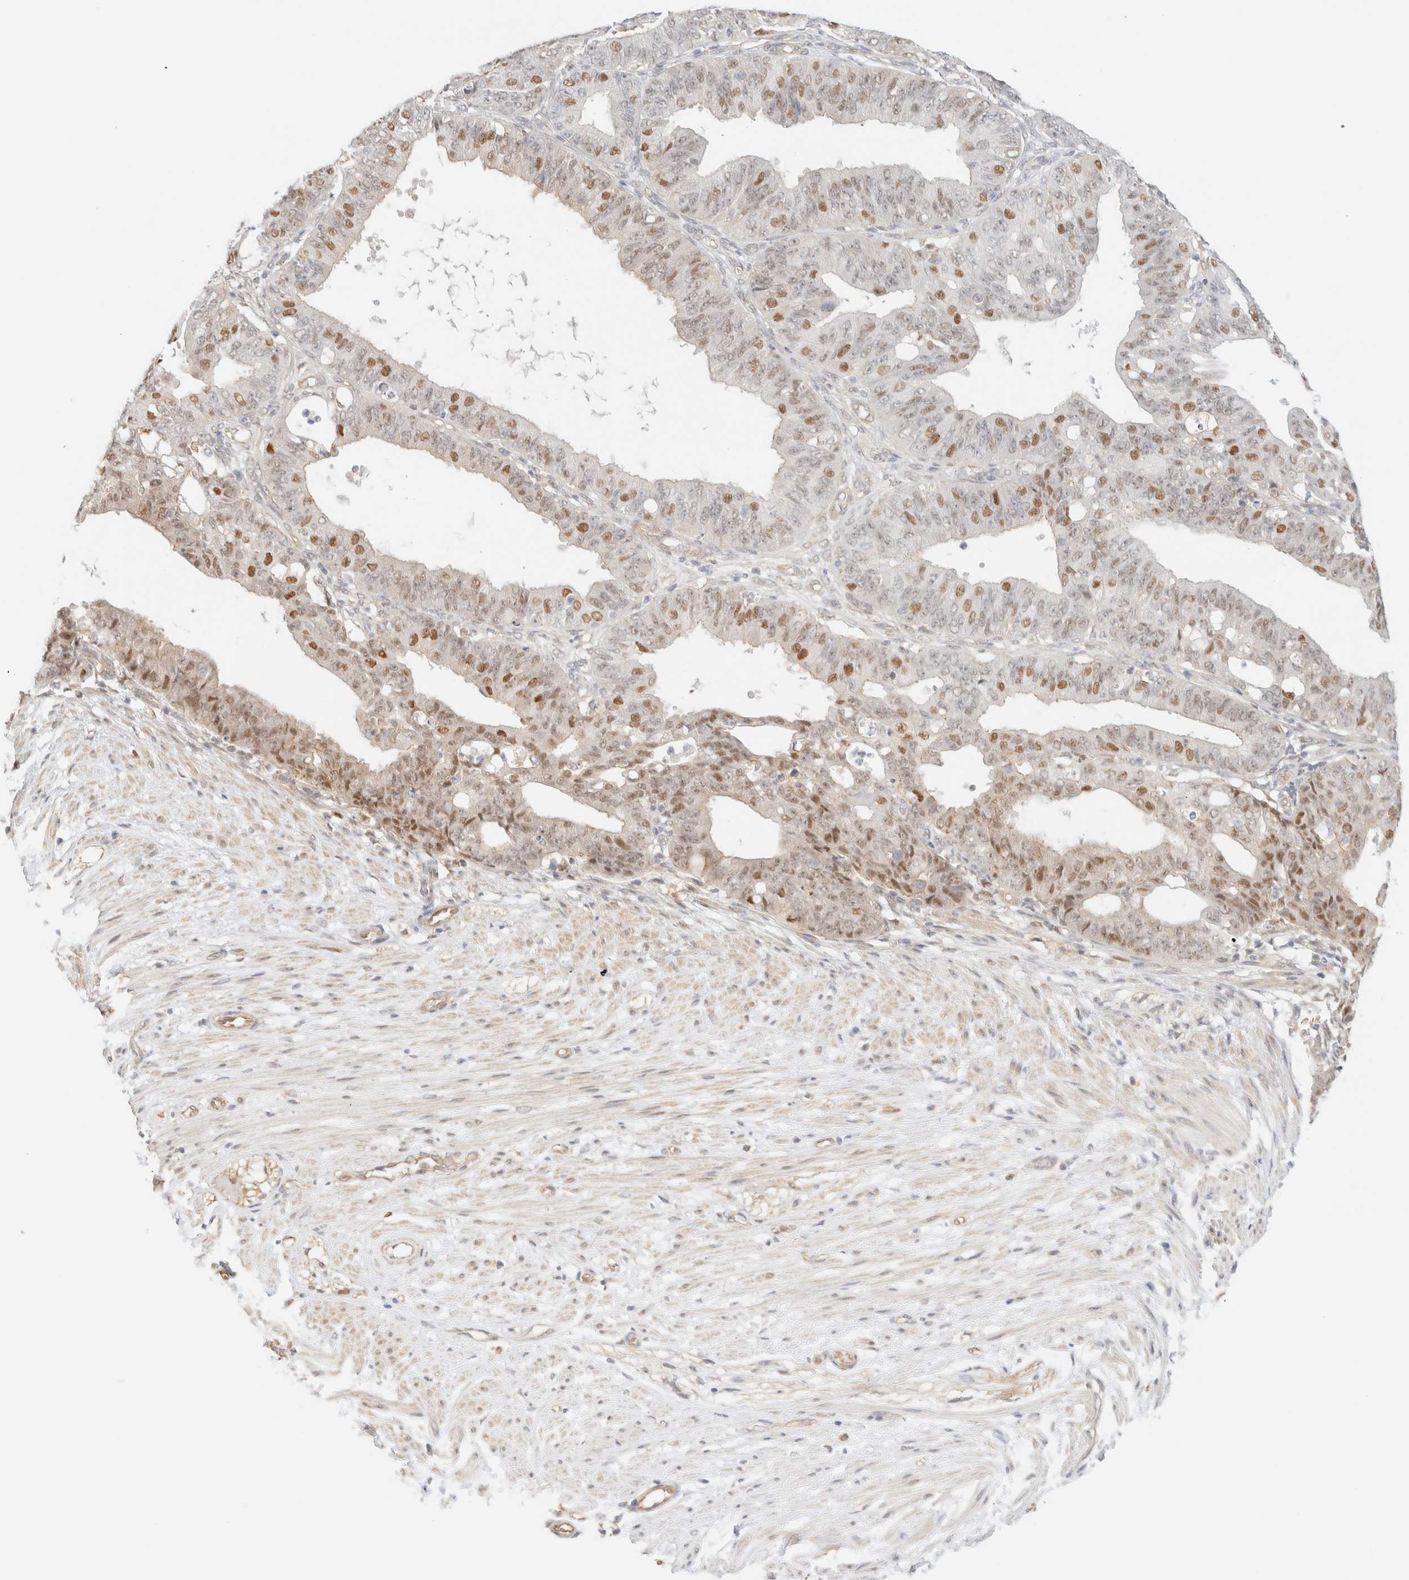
{"staining": {"intensity": "moderate", "quantity": "25%-75%", "location": "nuclear"}, "tissue": "ovarian cancer", "cell_type": "Tumor cells", "image_type": "cancer", "snomed": [{"axis": "morphology", "description": "Carcinoma, endometroid"}, {"axis": "topography", "description": "Ovary"}], "caption": "This is a photomicrograph of IHC staining of endometroid carcinoma (ovarian), which shows moderate positivity in the nuclear of tumor cells.", "gene": "ARID5A", "patient": {"sex": "female", "age": 42}}